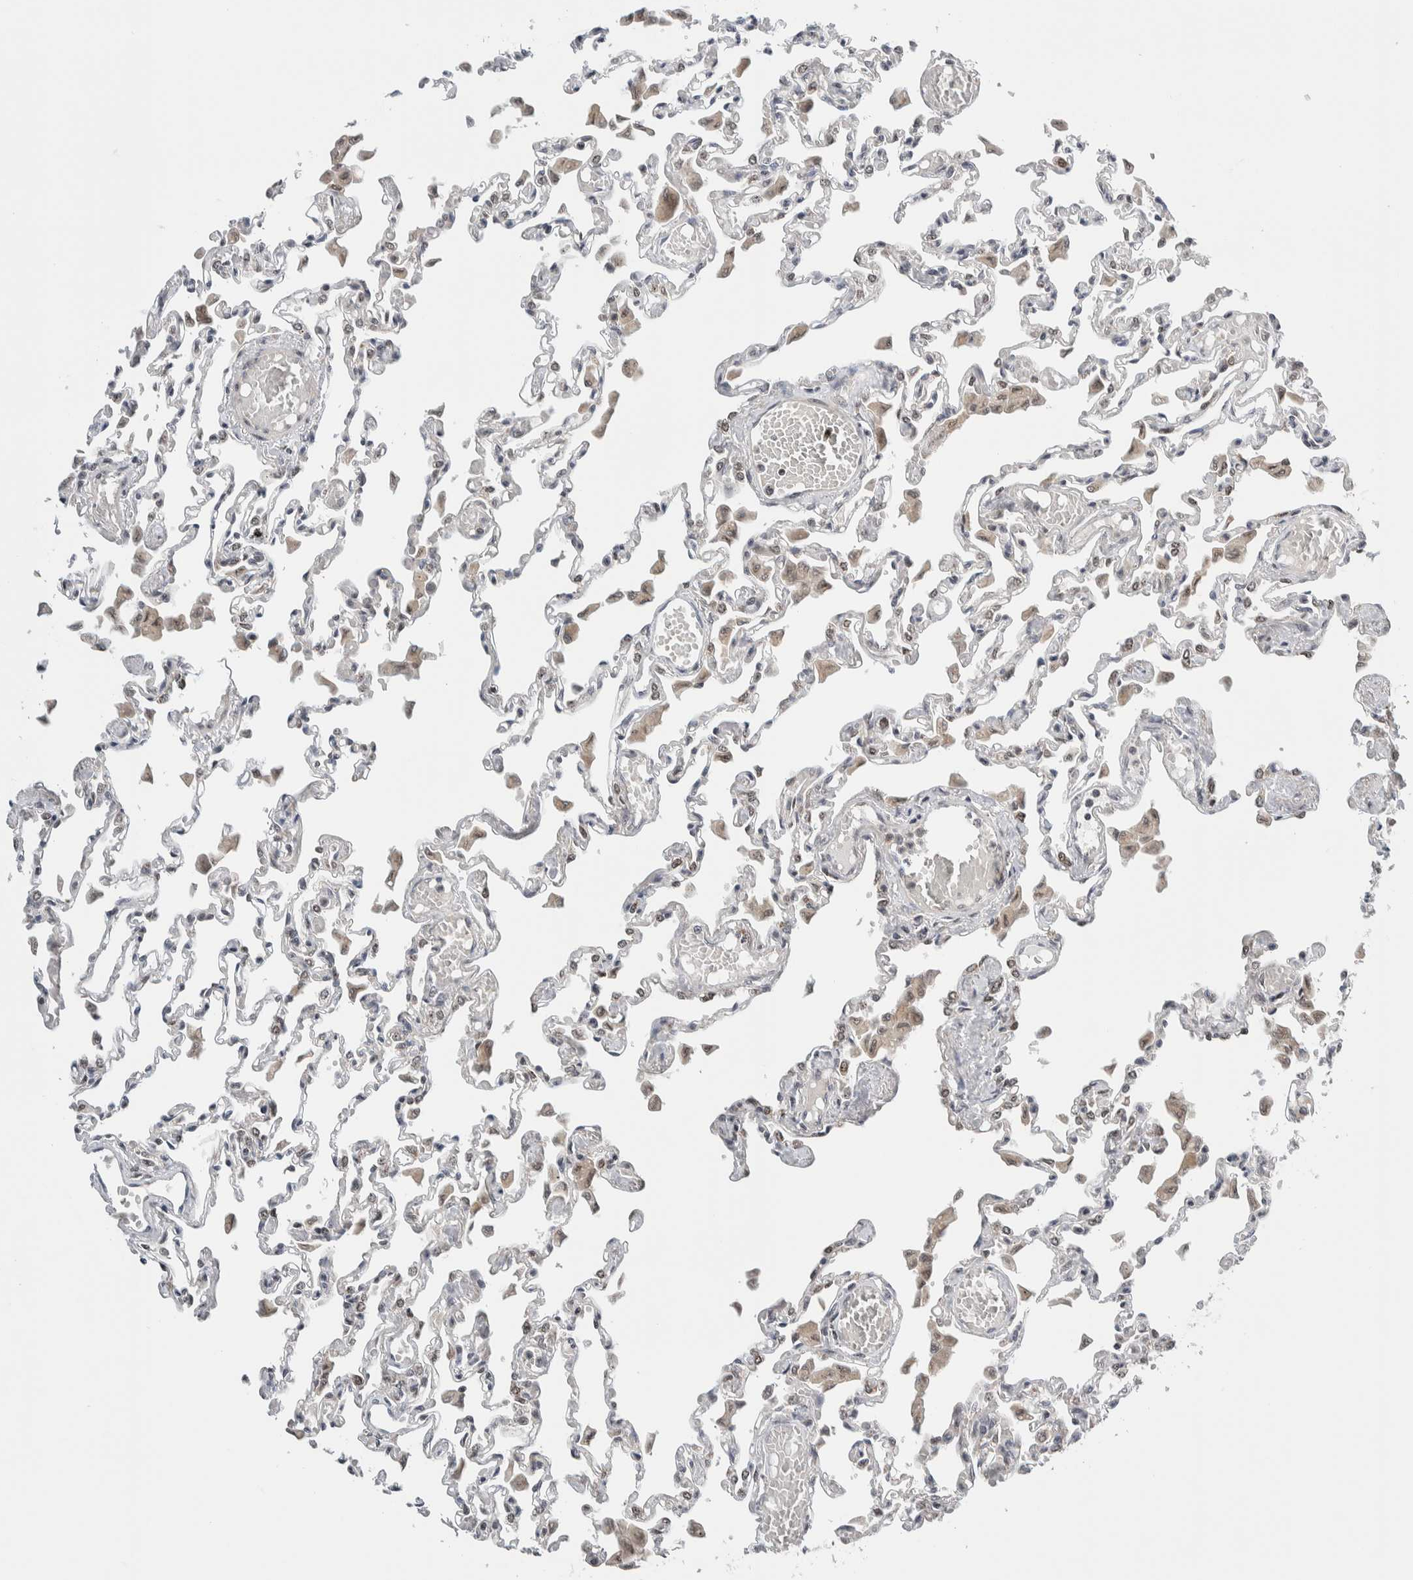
{"staining": {"intensity": "negative", "quantity": "none", "location": "none"}, "tissue": "lung", "cell_type": "Alveolar cells", "image_type": "normal", "snomed": [{"axis": "morphology", "description": "Normal tissue, NOS"}, {"axis": "topography", "description": "Bronchus"}, {"axis": "topography", "description": "Lung"}], "caption": "Immunohistochemical staining of normal lung exhibits no significant expression in alveolar cells.", "gene": "NEUROD1", "patient": {"sex": "female", "age": 49}}